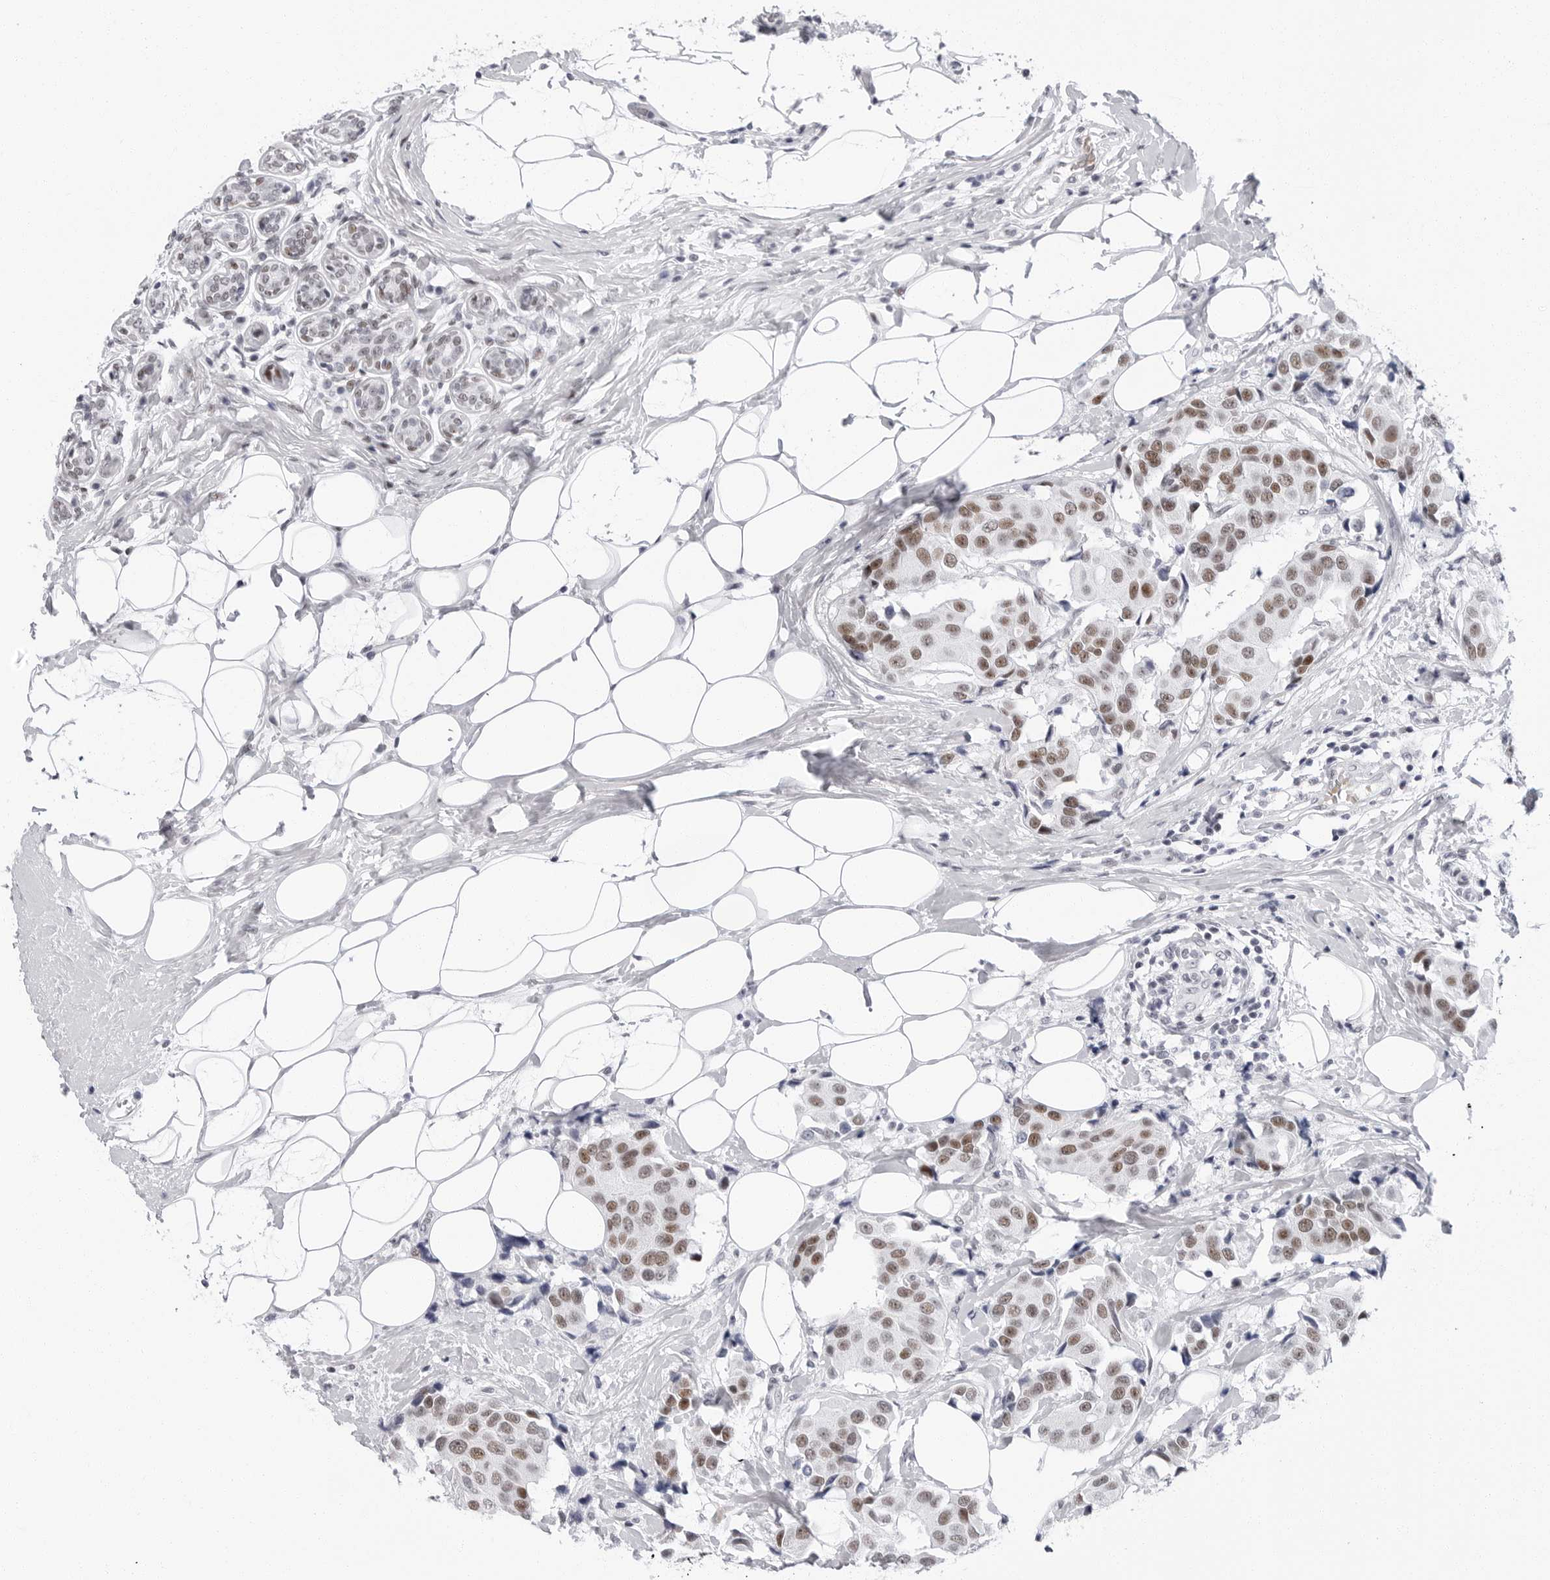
{"staining": {"intensity": "moderate", "quantity": ">75%", "location": "nuclear"}, "tissue": "breast cancer", "cell_type": "Tumor cells", "image_type": "cancer", "snomed": [{"axis": "morphology", "description": "Normal tissue, NOS"}, {"axis": "morphology", "description": "Duct carcinoma"}, {"axis": "topography", "description": "Breast"}], "caption": "A high-resolution image shows immunohistochemistry (IHC) staining of breast cancer, which demonstrates moderate nuclear positivity in about >75% of tumor cells. The protein is shown in brown color, while the nuclei are stained blue.", "gene": "VEZF1", "patient": {"sex": "female", "age": 39}}